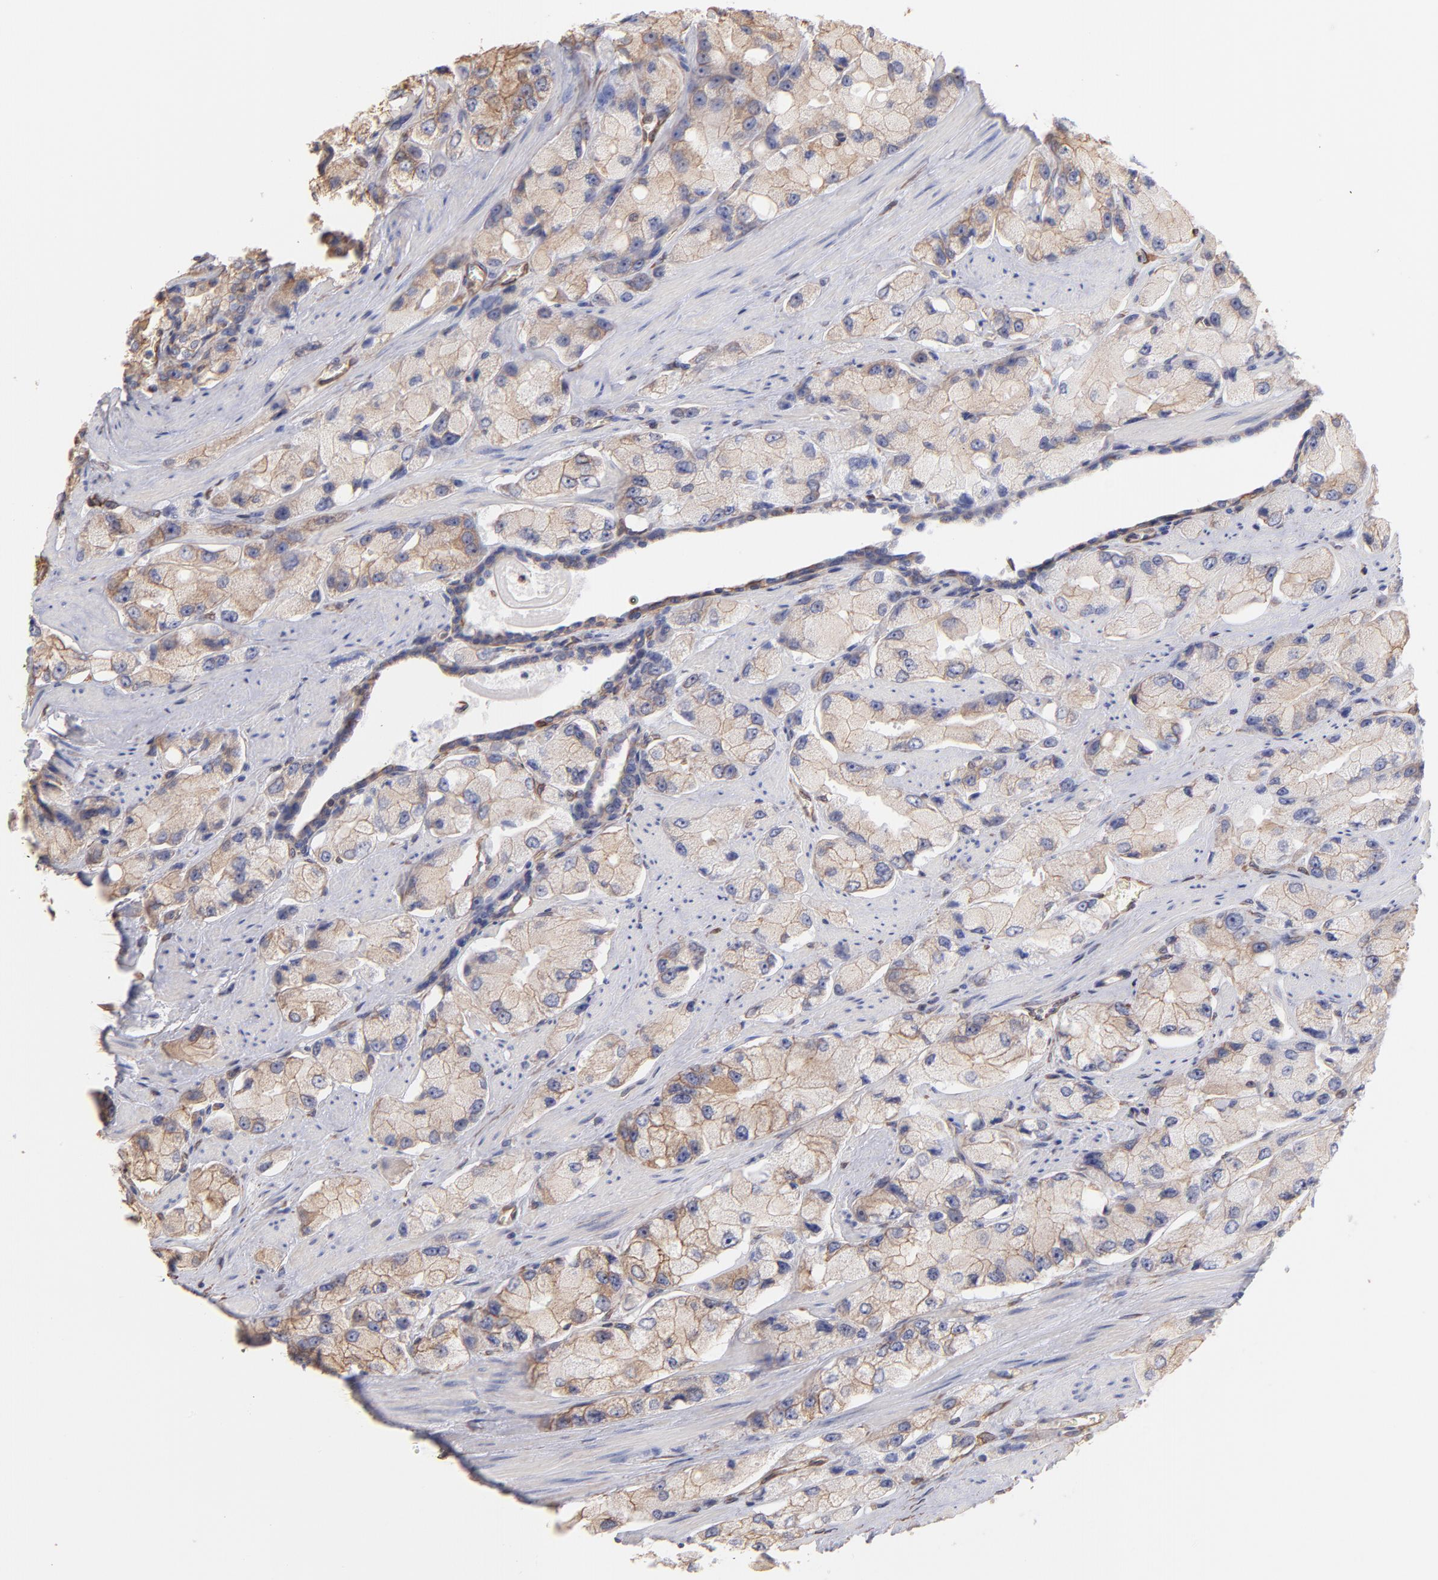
{"staining": {"intensity": "weak", "quantity": "25%-75%", "location": "cytoplasmic/membranous"}, "tissue": "prostate cancer", "cell_type": "Tumor cells", "image_type": "cancer", "snomed": [{"axis": "morphology", "description": "Adenocarcinoma, High grade"}, {"axis": "topography", "description": "Prostate"}], "caption": "Human high-grade adenocarcinoma (prostate) stained for a protein (brown) reveals weak cytoplasmic/membranous positive staining in about 25%-75% of tumor cells.", "gene": "PLEC", "patient": {"sex": "male", "age": 58}}